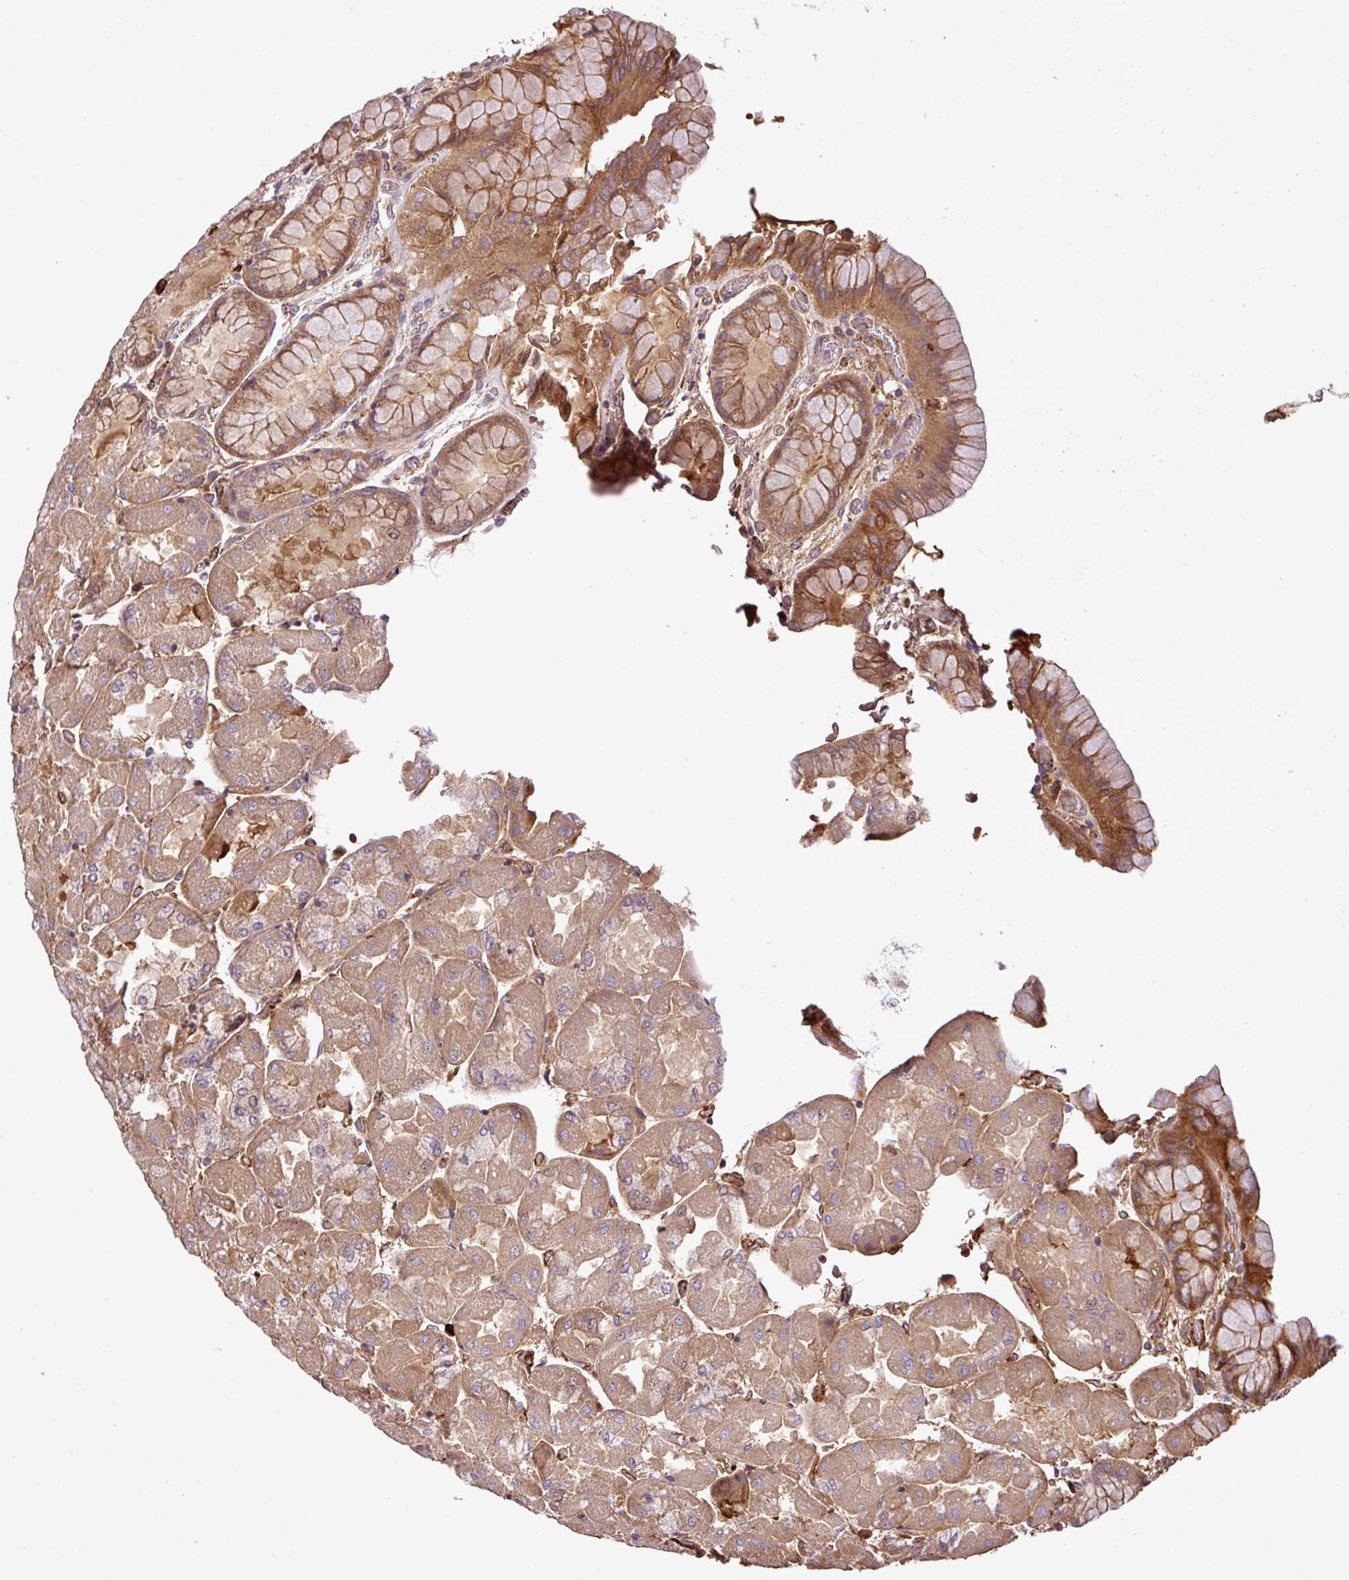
{"staining": {"intensity": "moderate", "quantity": "25%-75%", "location": "cytoplasmic/membranous"}, "tissue": "stomach", "cell_type": "Glandular cells", "image_type": "normal", "snomed": [{"axis": "morphology", "description": "Normal tissue, NOS"}, {"axis": "topography", "description": "Stomach"}], "caption": "Immunohistochemistry (IHC) photomicrograph of benign stomach: stomach stained using immunohistochemistry shows medium levels of moderate protein expression localized specifically in the cytoplasmic/membranous of glandular cells, appearing as a cytoplasmic/membranous brown color.", "gene": "ZNF266", "patient": {"sex": "female", "age": 61}}